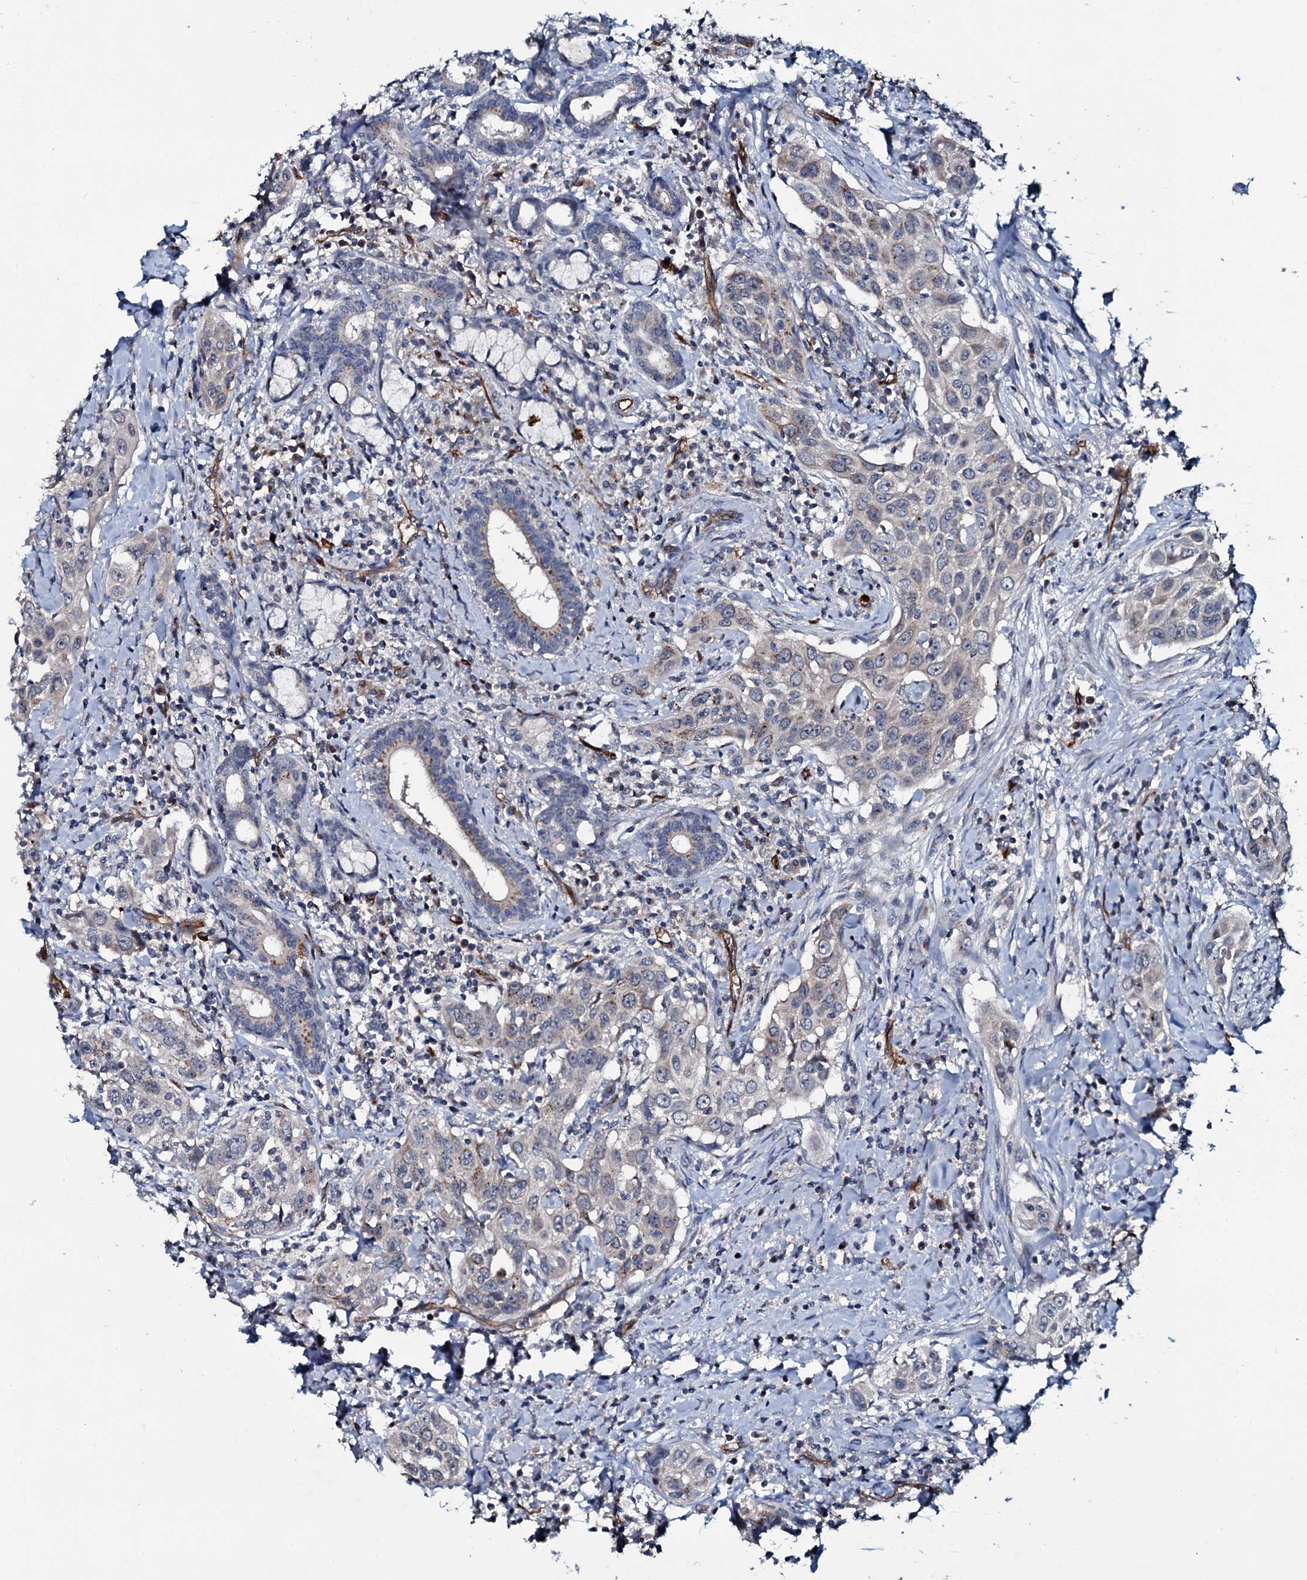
{"staining": {"intensity": "weak", "quantity": "25%-75%", "location": "cytoplasmic/membranous"}, "tissue": "head and neck cancer", "cell_type": "Tumor cells", "image_type": "cancer", "snomed": [{"axis": "morphology", "description": "Squamous cell carcinoma, NOS"}, {"axis": "topography", "description": "Oral tissue"}, {"axis": "topography", "description": "Head-Neck"}], "caption": "Head and neck cancer was stained to show a protein in brown. There is low levels of weak cytoplasmic/membranous expression in about 25%-75% of tumor cells. The protein of interest is shown in brown color, while the nuclei are stained blue.", "gene": "CLEC14A", "patient": {"sex": "female", "age": 50}}